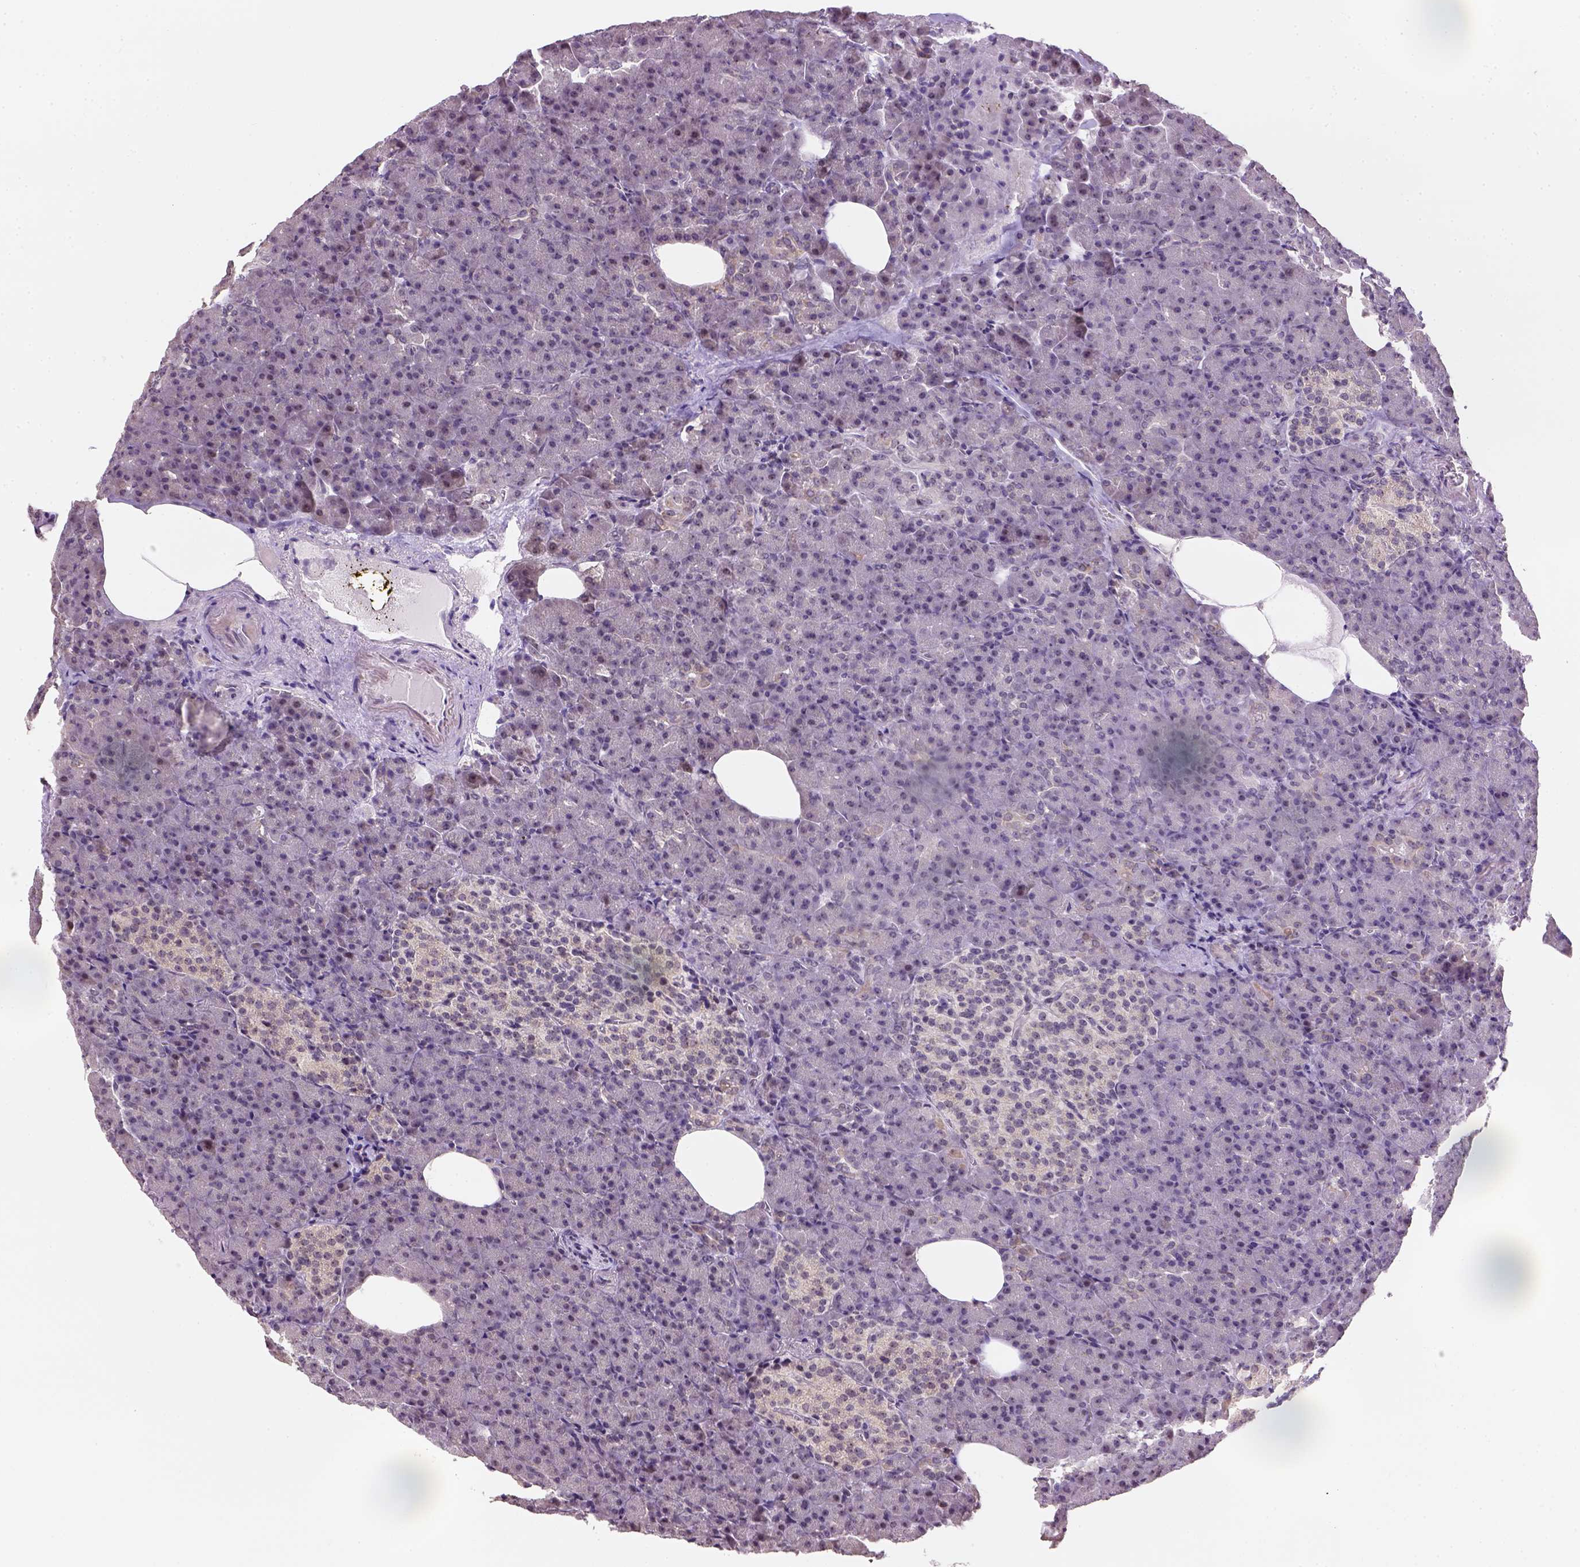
{"staining": {"intensity": "negative", "quantity": "none", "location": "none"}, "tissue": "pancreas", "cell_type": "Exocrine glandular cells", "image_type": "normal", "snomed": [{"axis": "morphology", "description": "Normal tissue, NOS"}, {"axis": "topography", "description": "Pancreas"}], "caption": "An IHC histopathology image of unremarkable pancreas is shown. There is no staining in exocrine glandular cells of pancreas. The staining is performed using DAB (3,3'-diaminobenzidine) brown chromogen with nuclei counter-stained in using hematoxylin.", "gene": "DDX50", "patient": {"sex": "female", "age": 74}}